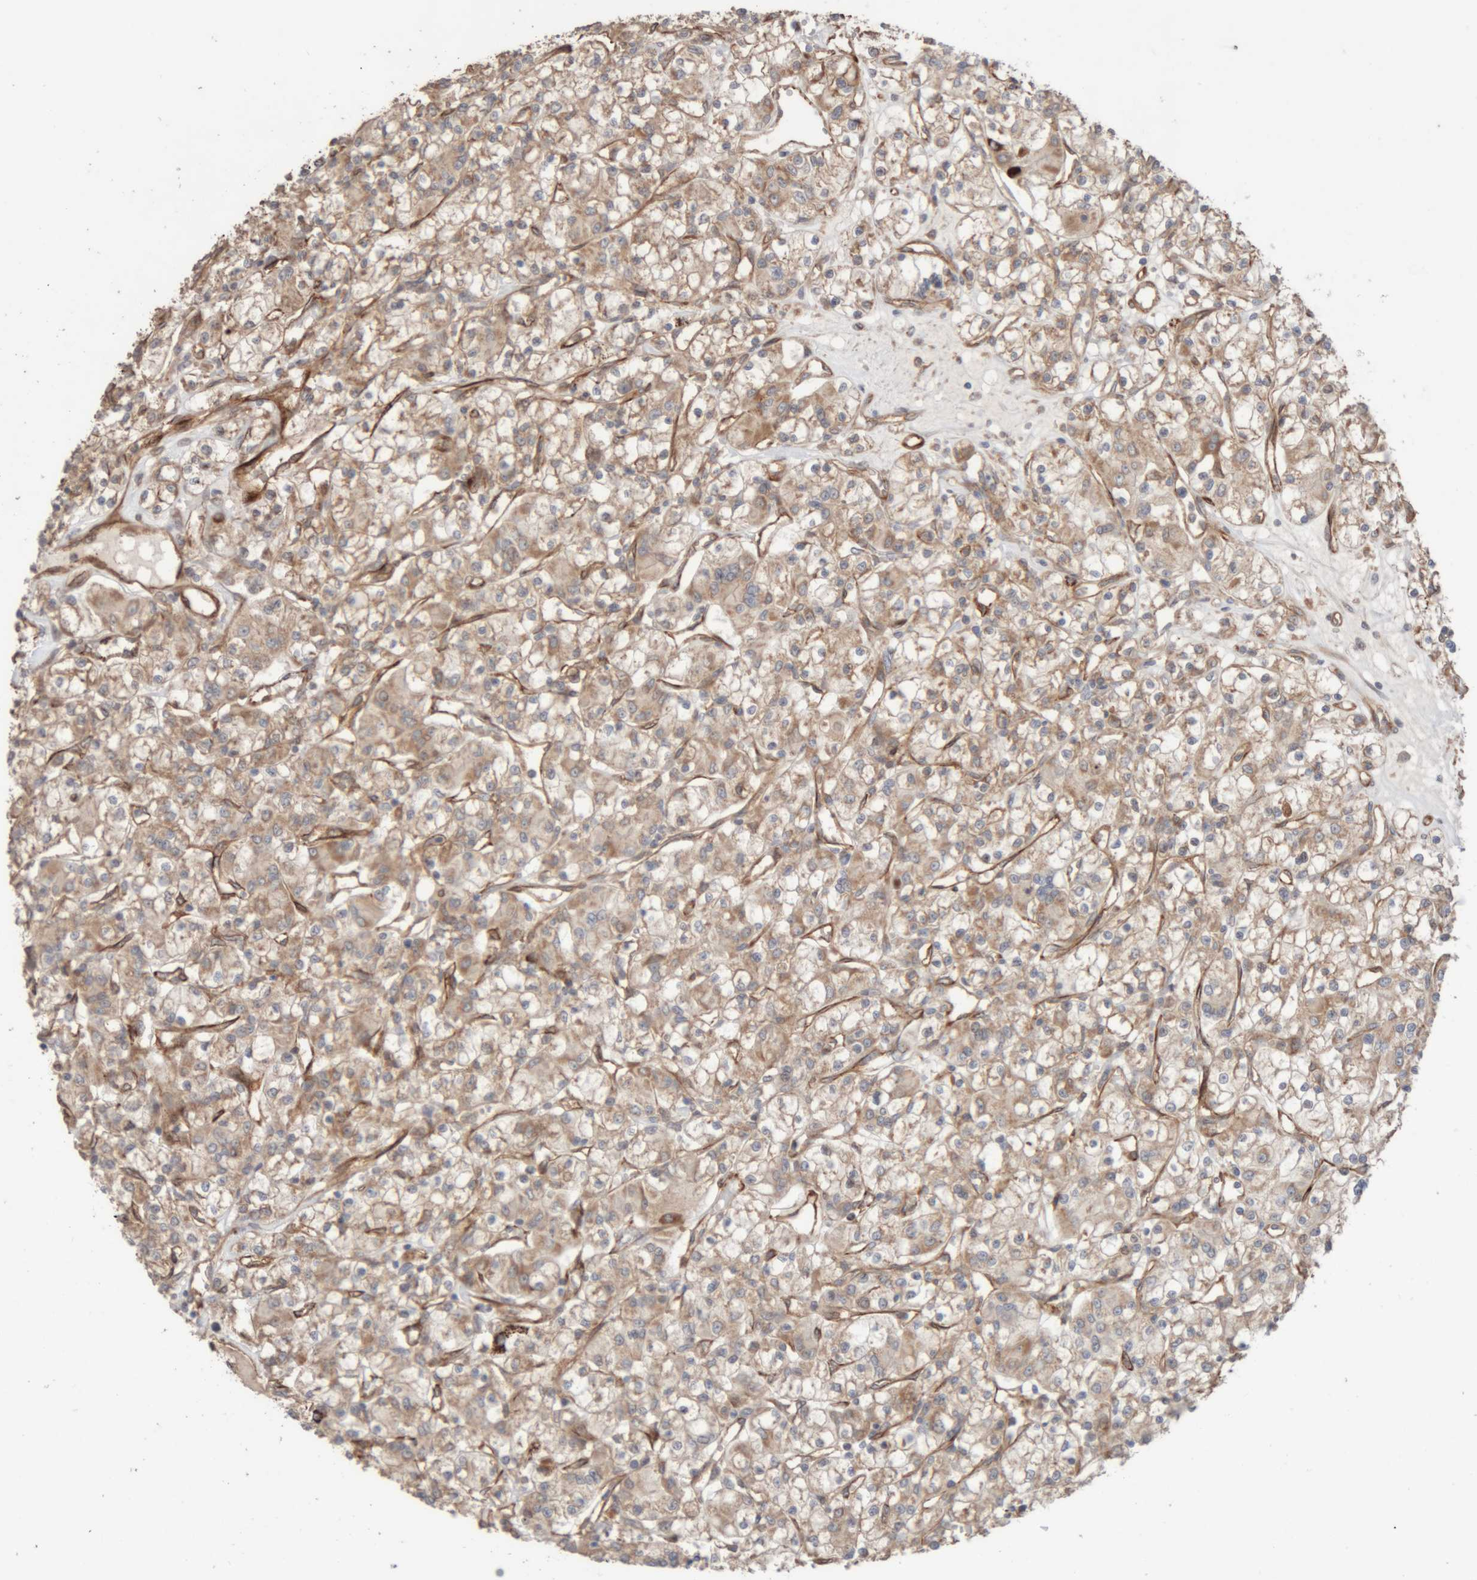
{"staining": {"intensity": "weak", "quantity": "25%-75%", "location": "cytoplasmic/membranous"}, "tissue": "renal cancer", "cell_type": "Tumor cells", "image_type": "cancer", "snomed": [{"axis": "morphology", "description": "Adenocarcinoma, NOS"}, {"axis": "topography", "description": "Kidney"}], "caption": "Renal cancer stained for a protein (brown) displays weak cytoplasmic/membranous positive positivity in about 25%-75% of tumor cells.", "gene": "RAB32", "patient": {"sex": "female", "age": 59}}